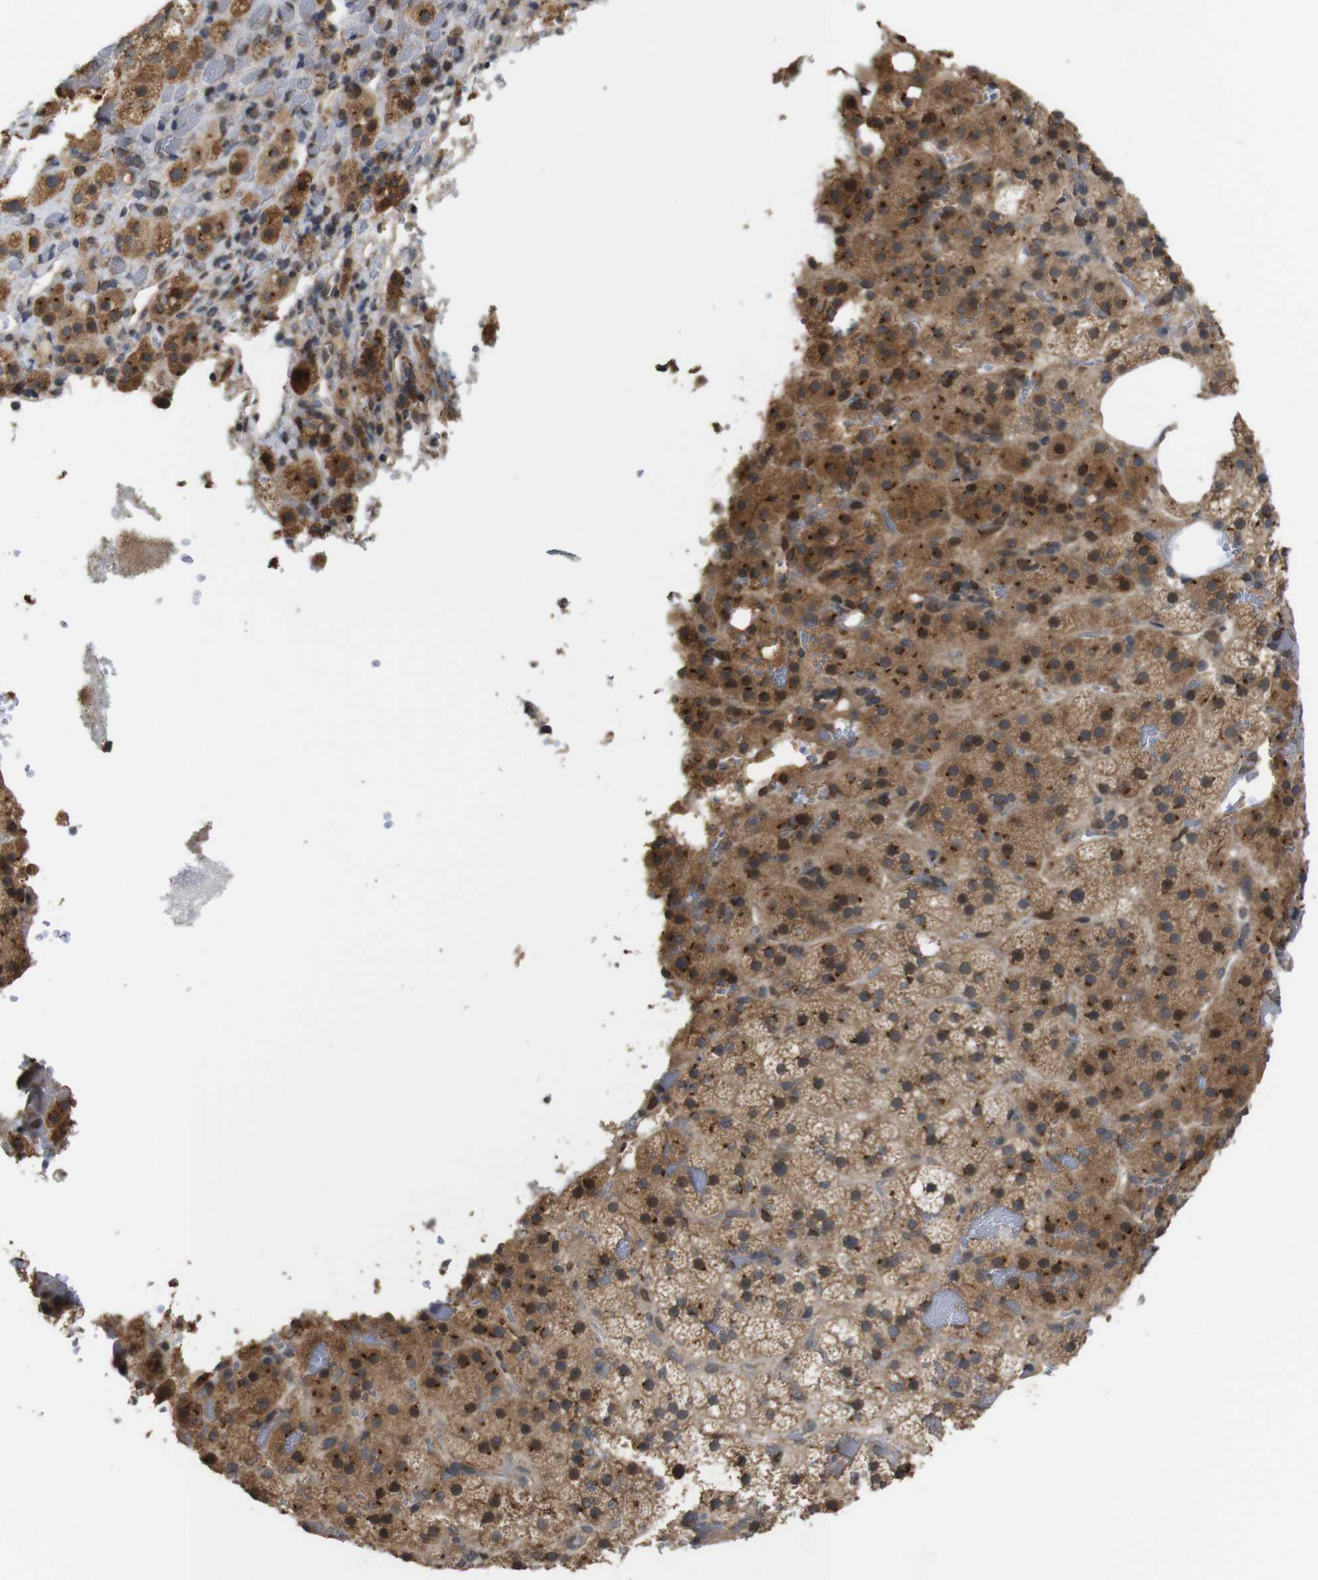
{"staining": {"intensity": "moderate", "quantity": ">75%", "location": "cytoplasmic/membranous"}, "tissue": "adrenal gland", "cell_type": "Glandular cells", "image_type": "normal", "snomed": [{"axis": "morphology", "description": "Normal tissue, NOS"}, {"axis": "topography", "description": "Adrenal gland"}], "caption": "IHC micrograph of unremarkable adrenal gland stained for a protein (brown), which reveals medium levels of moderate cytoplasmic/membranous positivity in approximately >75% of glandular cells.", "gene": "EFCAB14", "patient": {"sex": "female", "age": 59}}